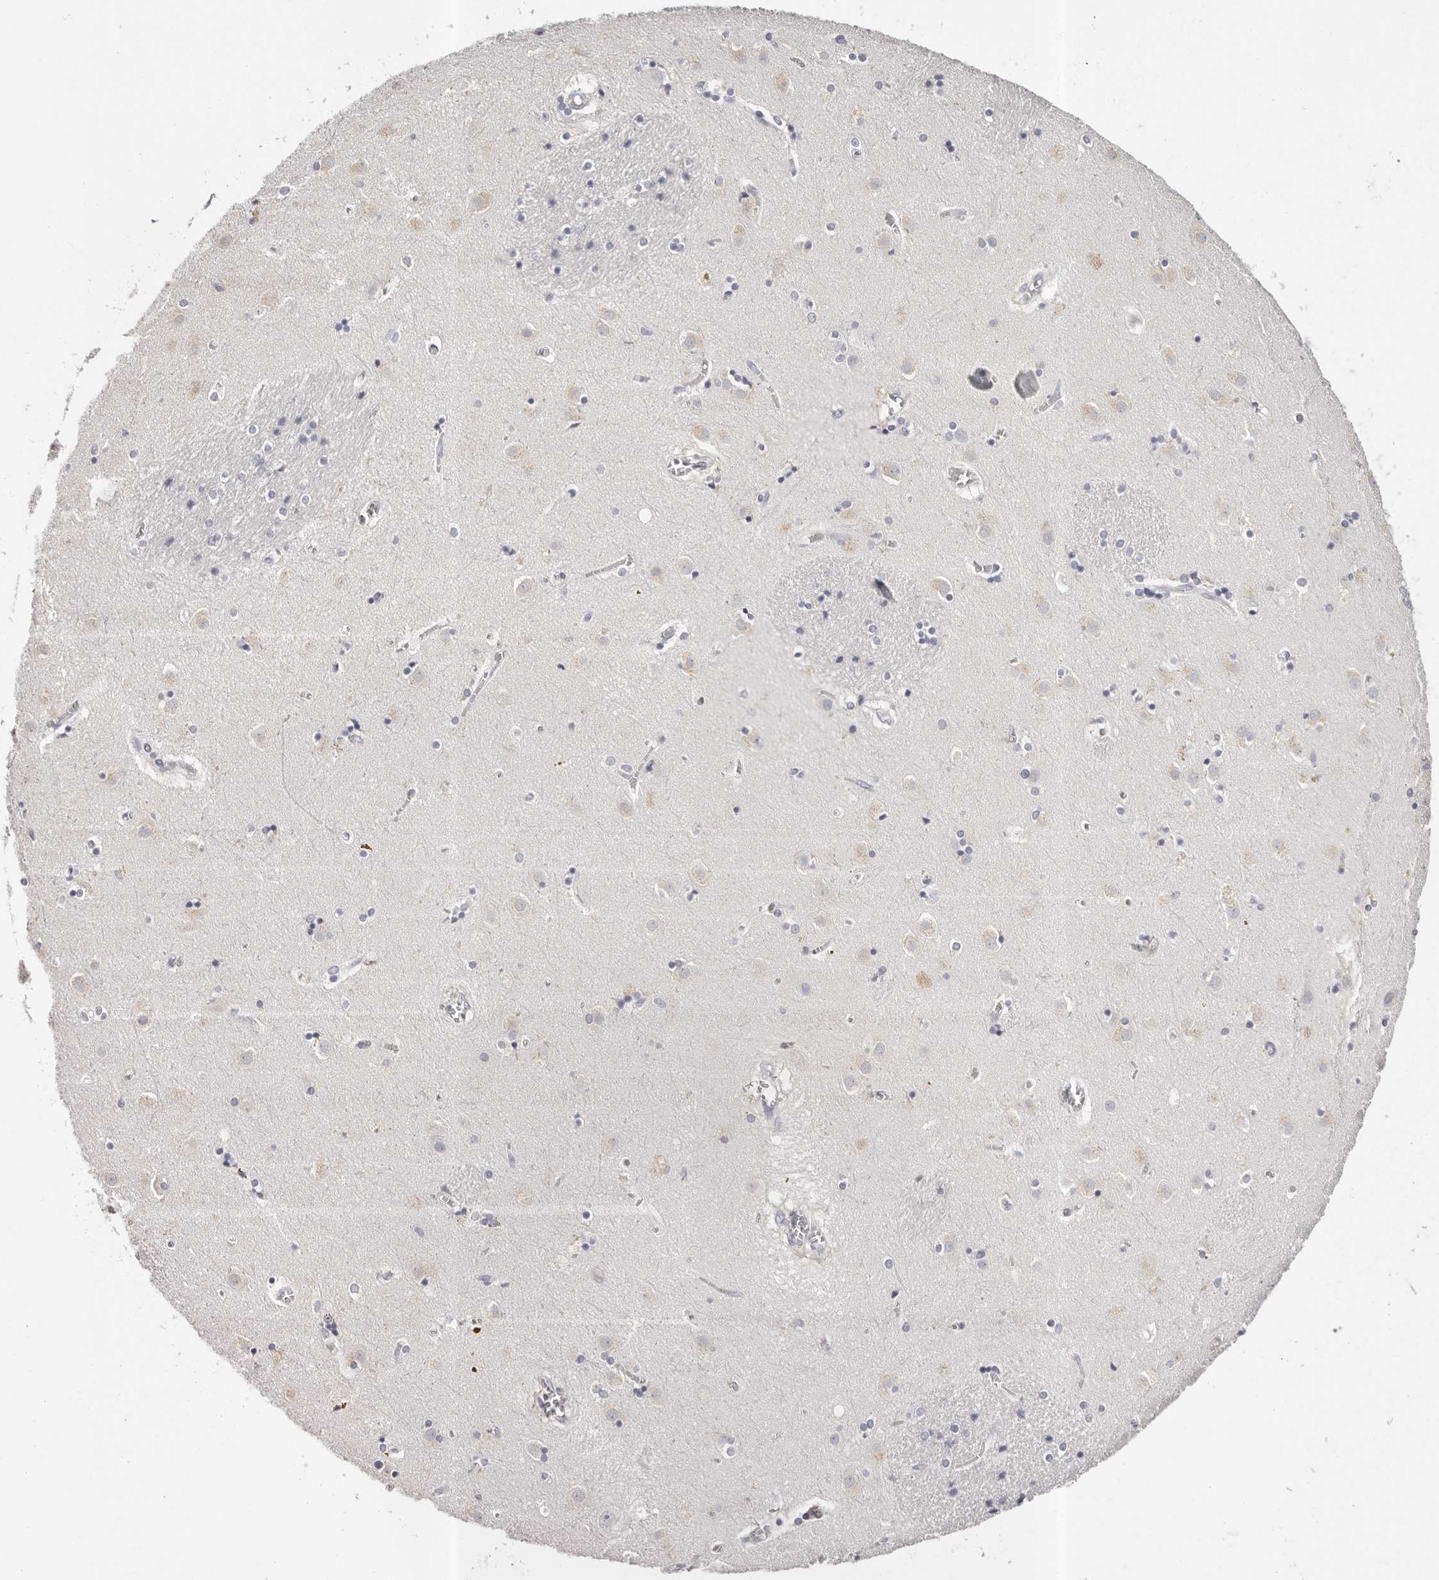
{"staining": {"intensity": "negative", "quantity": "none", "location": "none"}, "tissue": "caudate", "cell_type": "Glial cells", "image_type": "normal", "snomed": [{"axis": "morphology", "description": "Normal tissue, NOS"}, {"axis": "topography", "description": "Lateral ventricle wall"}], "caption": "High magnification brightfield microscopy of benign caudate stained with DAB (3,3'-diaminobenzidine) (brown) and counterstained with hematoxylin (blue): glial cells show no significant expression. Brightfield microscopy of immunohistochemistry (IHC) stained with DAB (brown) and hematoxylin (blue), captured at high magnification.", "gene": "ROM1", "patient": {"sex": "male", "age": 70}}